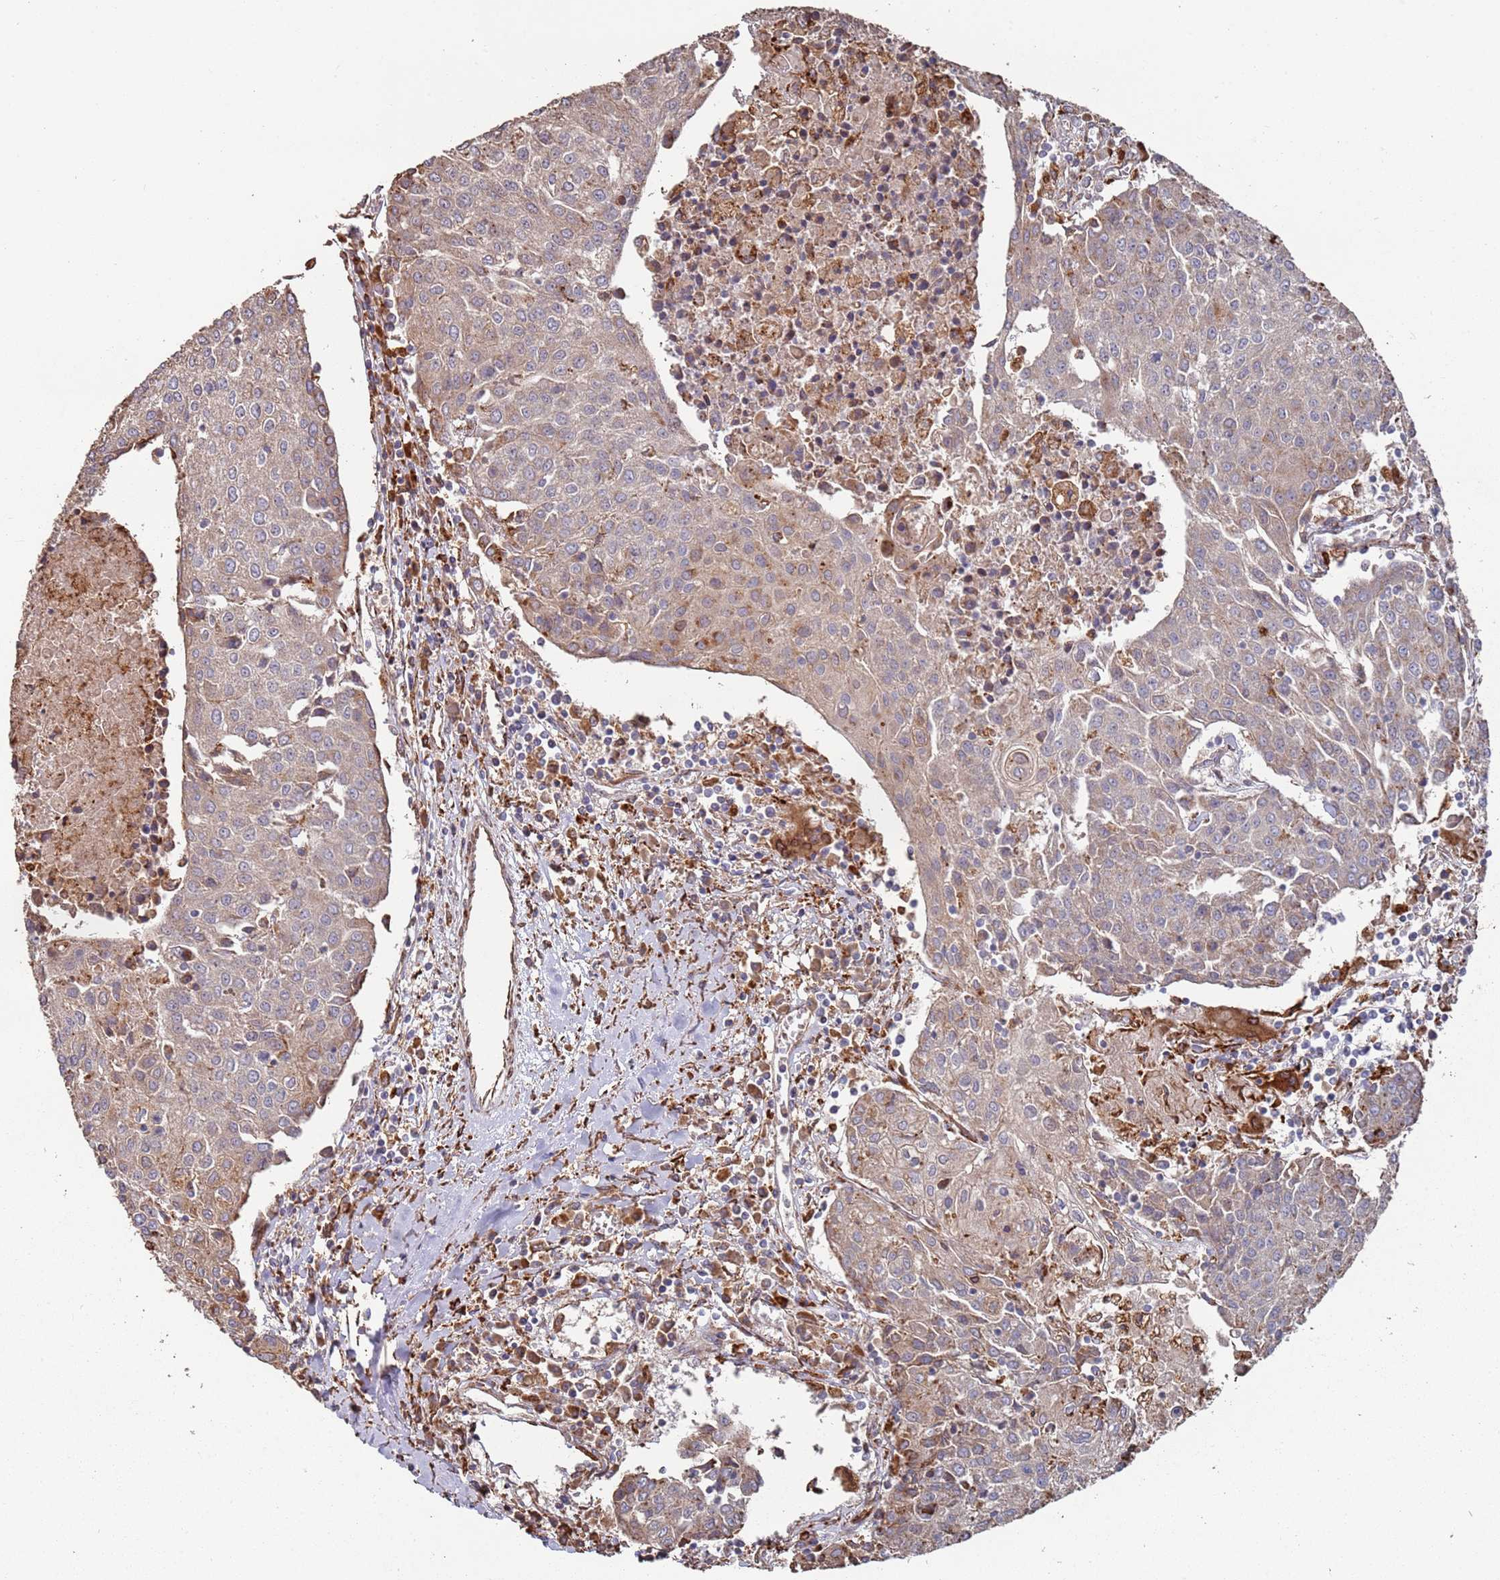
{"staining": {"intensity": "moderate", "quantity": "25%-75%", "location": "cytoplasmic/membranous"}, "tissue": "urothelial cancer", "cell_type": "Tumor cells", "image_type": "cancer", "snomed": [{"axis": "morphology", "description": "Urothelial carcinoma, High grade"}, {"axis": "topography", "description": "Urinary bladder"}], "caption": "Immunohistochemical staining of urothelial cancer exhibits medium levels of moderate cytoplasmic/membranous protein staining in approximately 25%-75% of tumor cells.", "gene": "LACC1", "patient": {"sex": "female", "age": 85}}